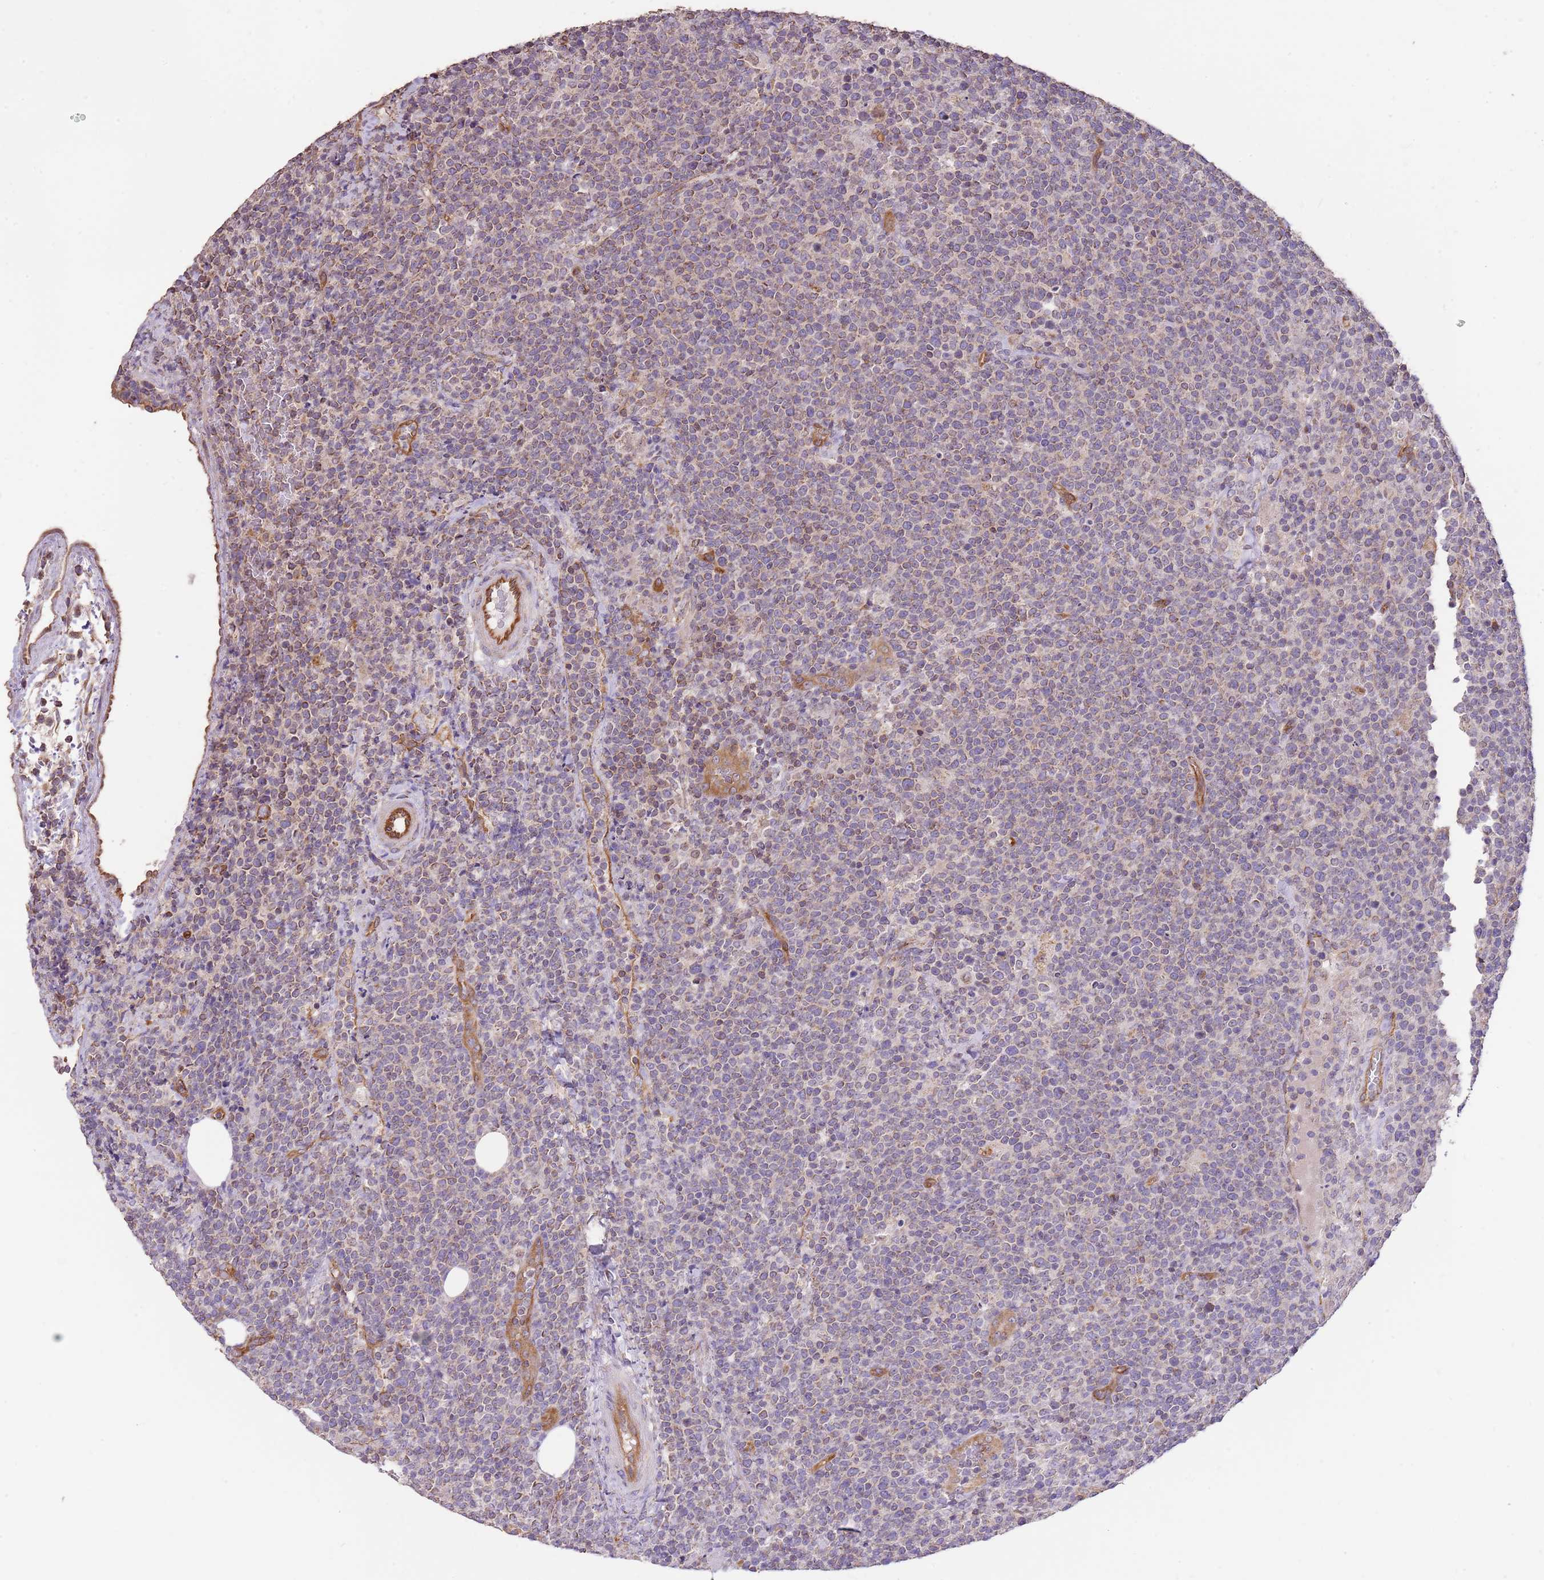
{"staining": {"intensity": "weak", "quantity": "25%-75%", "location": "cytoplasmic/membranous"}, "tissue": "lymphoma", "cell_type": "Tumor cells", "image_type": "cancer", "snomed": [{"axis": "morphology", "description": "Malignant lymphoma, non-Hodgkin's type, High grade"}, {"axis": "topography", "description": "Lymph node"}], "caption": "Brown immunohistochemical staining in lymphoma exhibits weak cytoplasmic/membranous expression in approximately 25%-75% of tumor cells.", "gene": "DOCK9", "patient": {"sex": "male", "age": 61}}